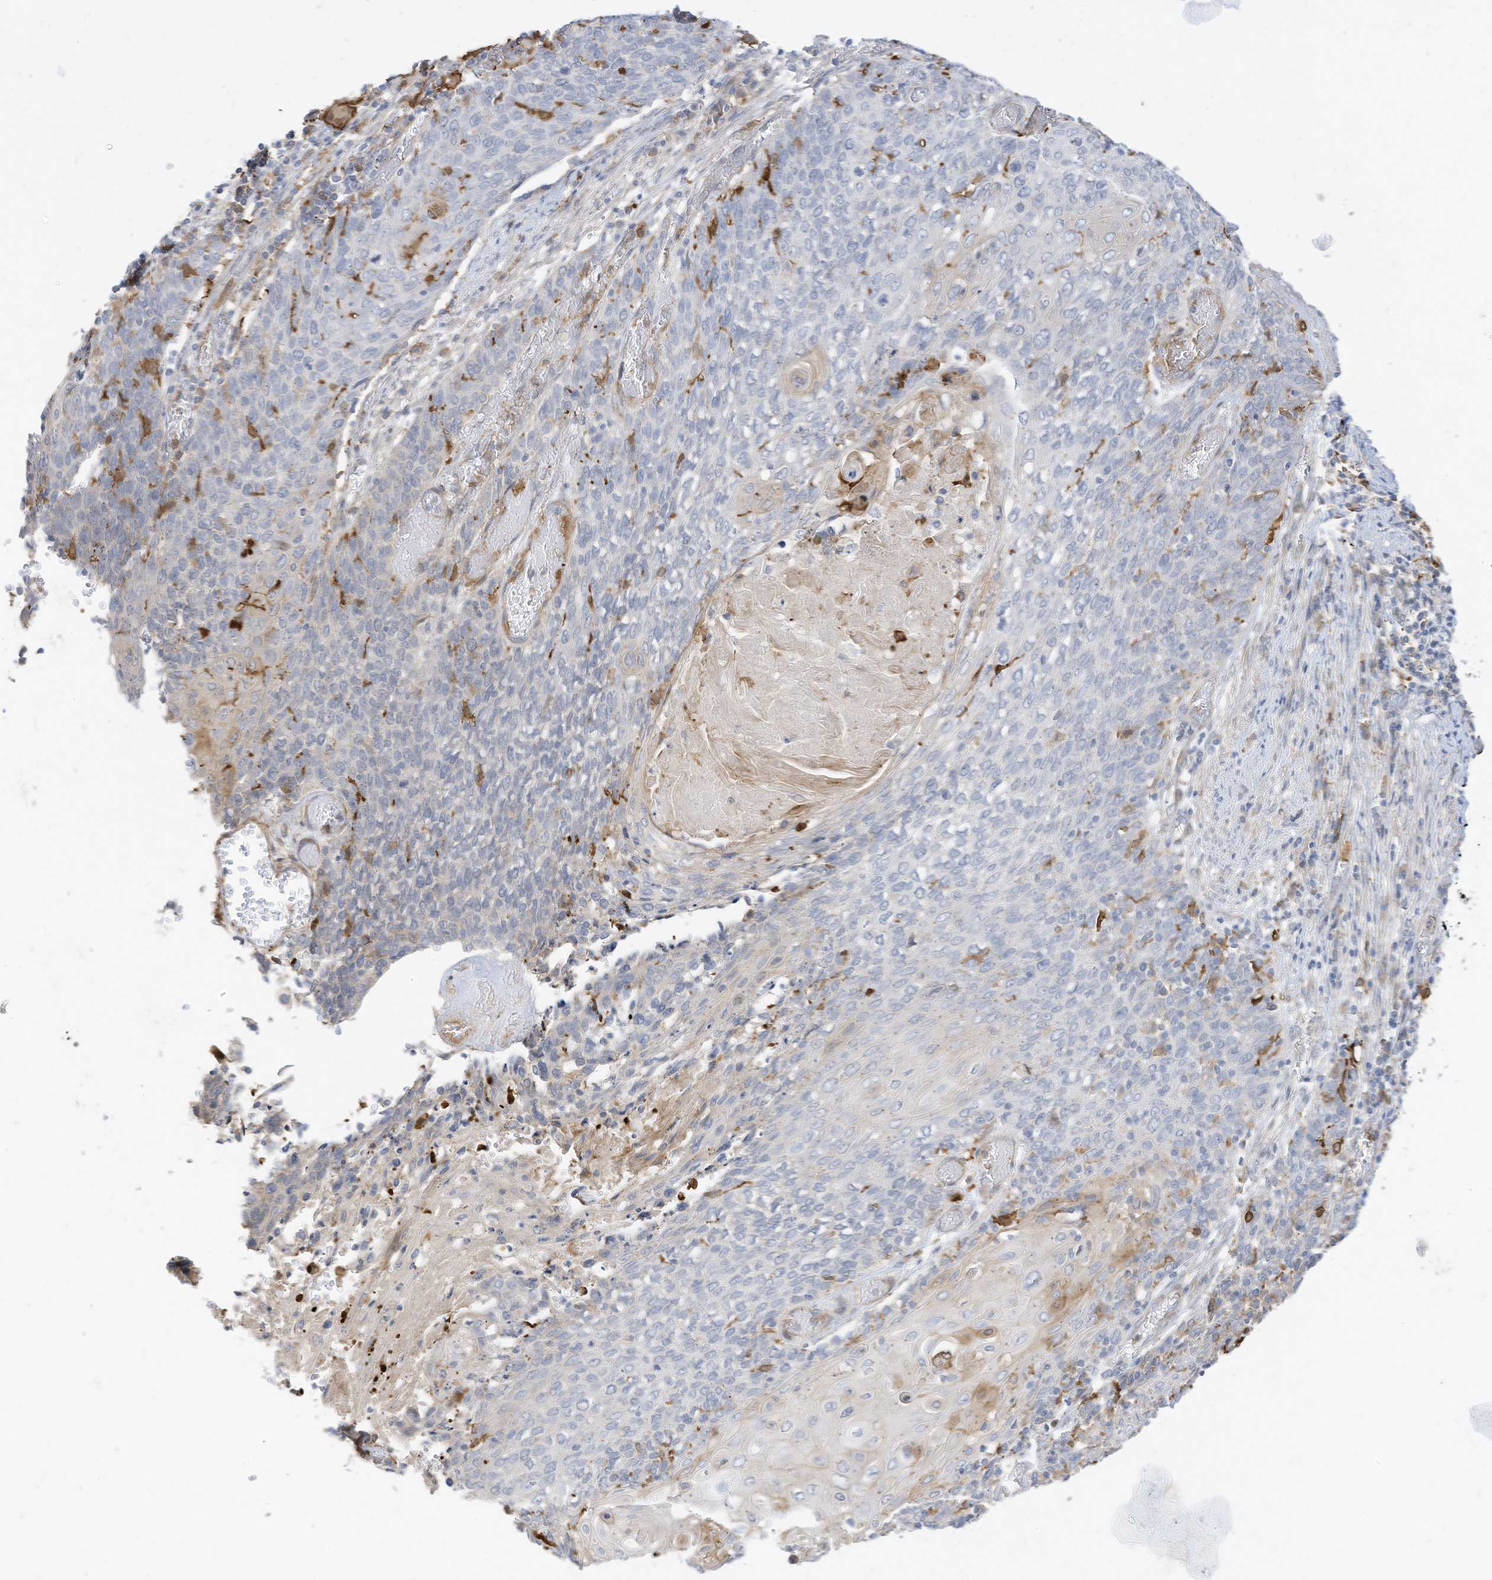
{"staining": {"intensity": "weak", "quantity": "<25%", "location": "cytoplasmic/membranous"}, "tissue": "cervical cancer", "cell_type": "Tumor cells", "image_type": "cancer", "snomed": [{"axis": "morphology", "description": "Squamous cell carcinoma, NOS"}, {"axis": "topography", "description": "Cervix"}], "caption": "Tumor cells show no significant protein positivity in squamous cell carcinoma (cervical).", "gene": "ATP13A1", "patient": {"sex": "female", "age": 39}}